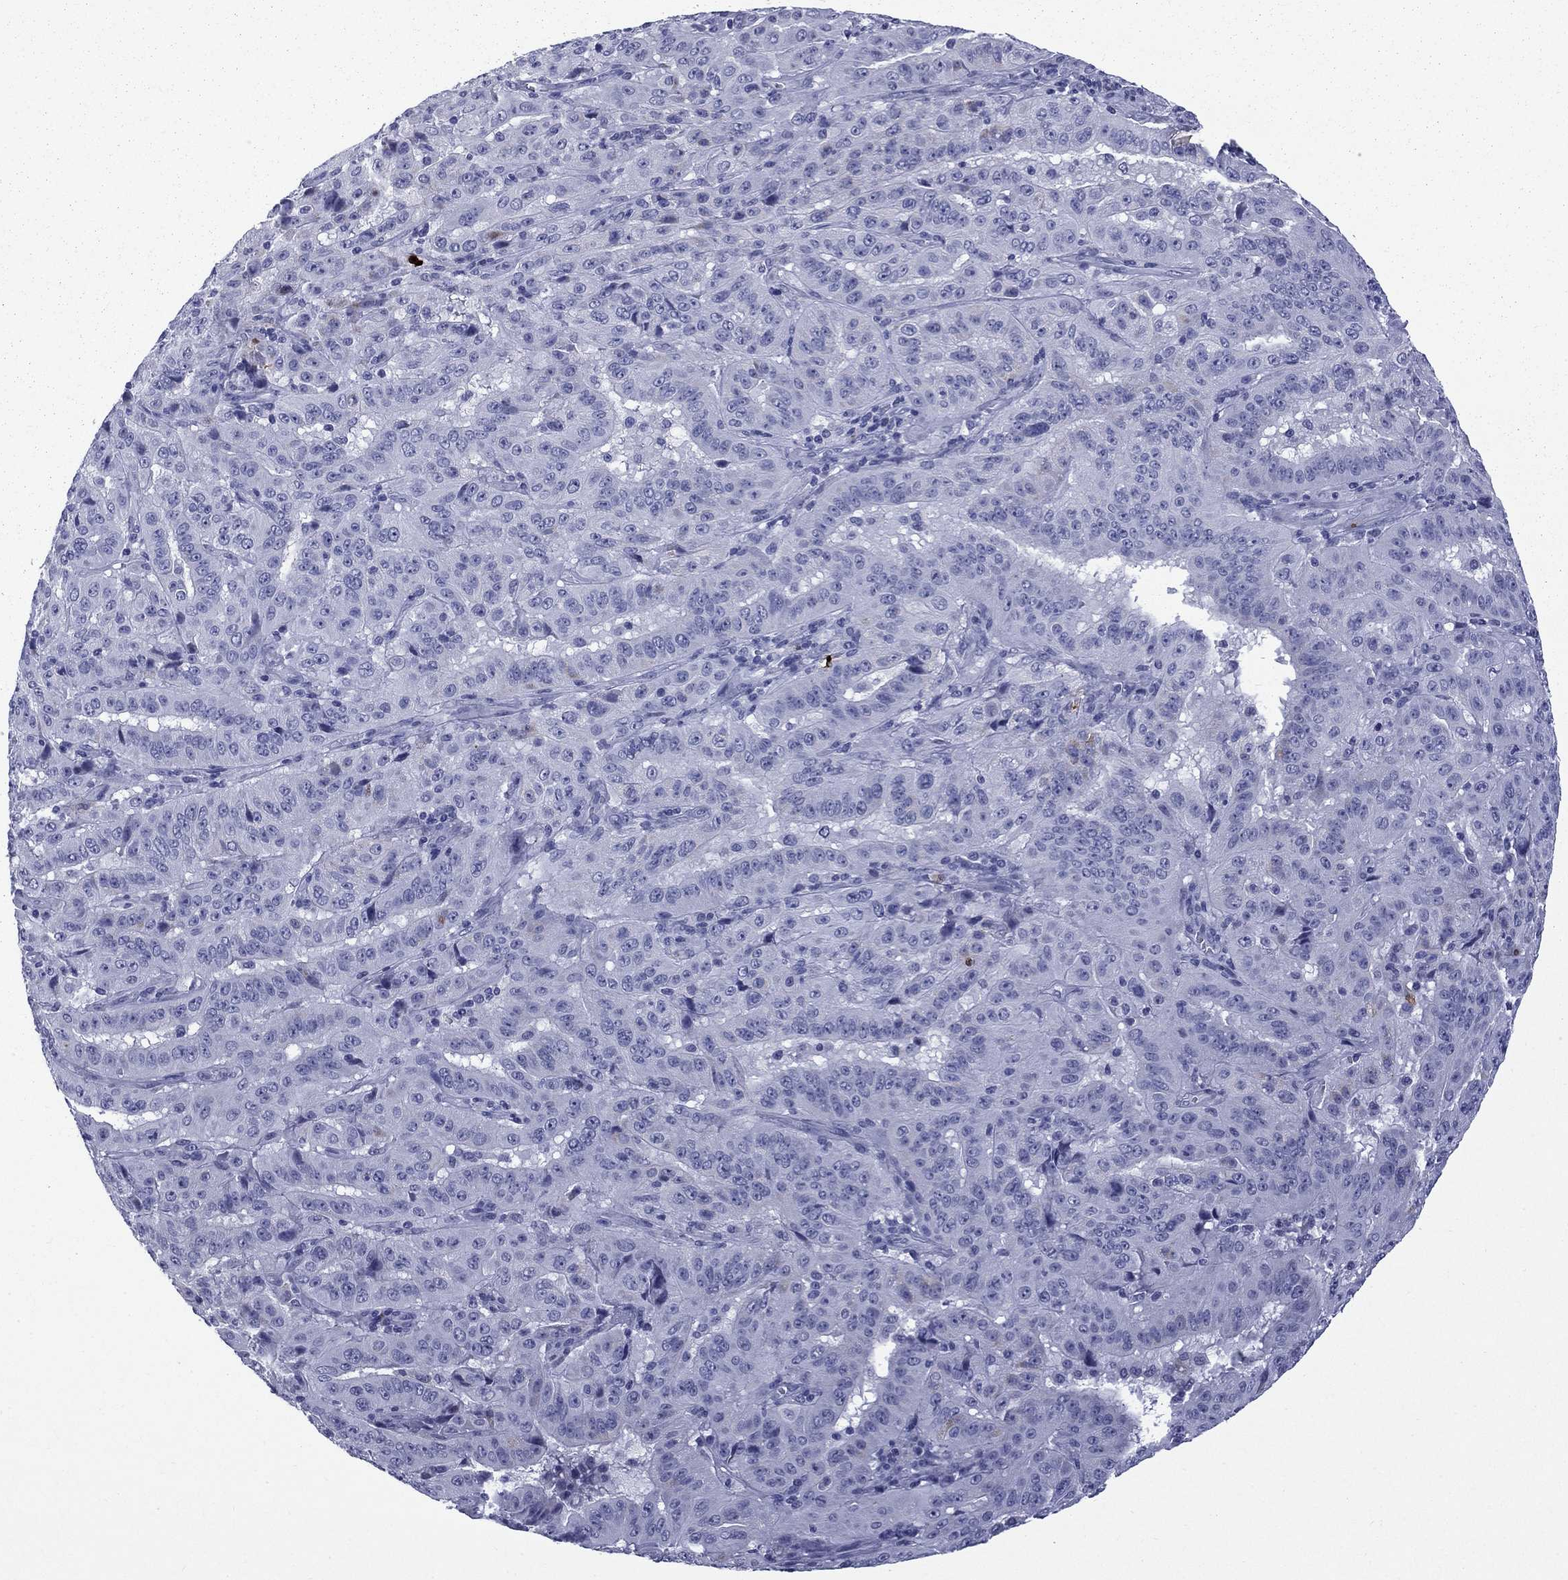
{"staining": {"intensity": "negative", "quantity": "none", "location": "none"}, "tissue": "pancreatic cancer", "cell_type": "Tumor cells", "image_type": "cancer", "snomed": [{"axis": "morphology", "description": "Adenocarcinoma, NOS"}, {"axis": "topography", "description": "Pancreas"}], "caption": "This micrograph is of pancreatic cancer stained with IHC to label a protein in brown with the nuclei are counter-stained blue. There is no expression in tumor cells.", "gene": "TRIM29", "patient": {"sex": "male", "age": 63}}